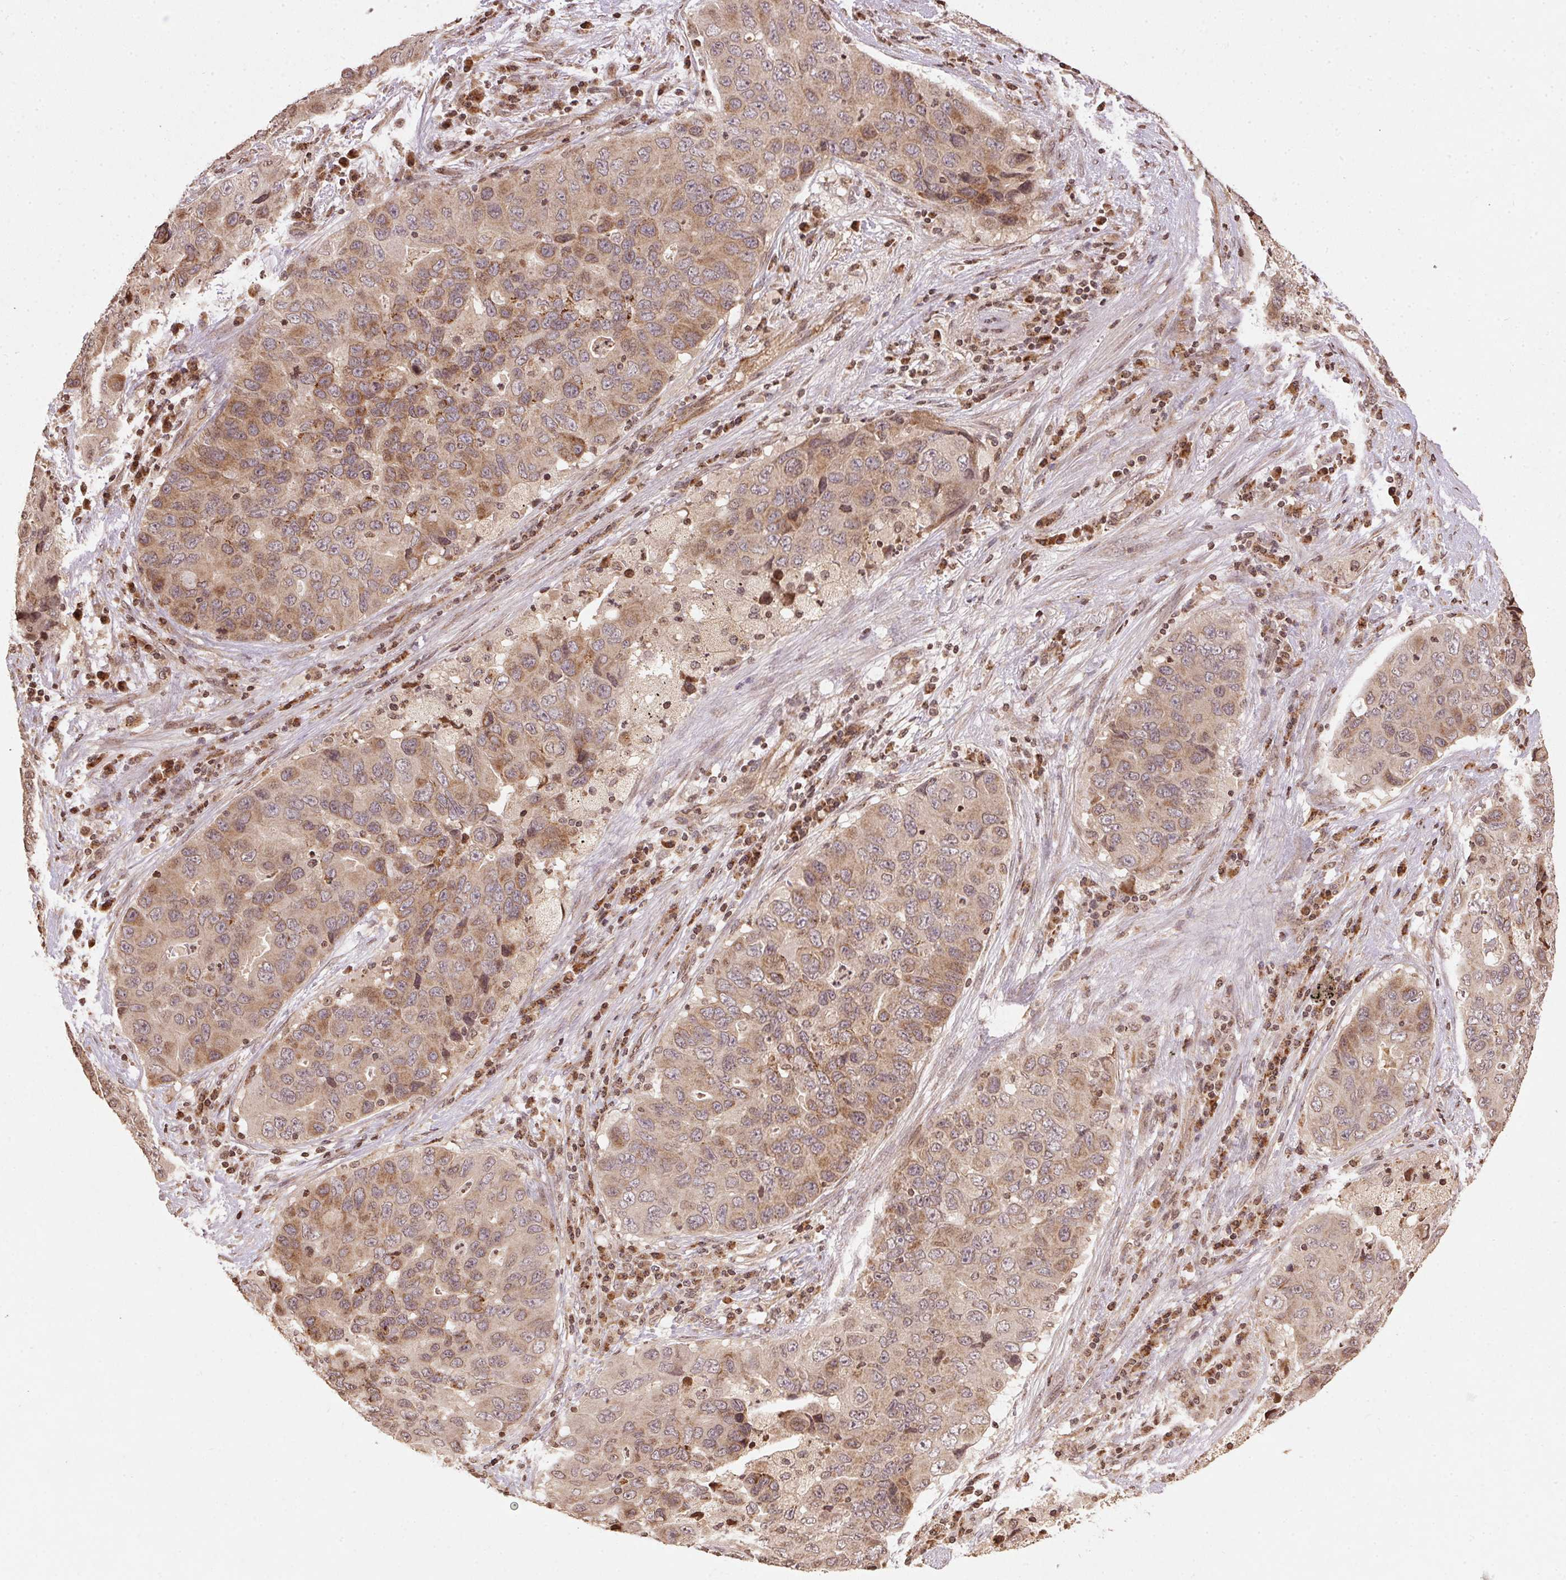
{"staining": {"intensity": "moderate", "quantity": "25%-75%", "location": "cytoplasmic/membranous"}, "tissue": "lung cancer", "cell_type": "Tumor cells", "image_type": "cancer", "snomed": [{"axis": "morphology", "description": "Adenocarcinoma, NOS"}, {"axis": "morphology", "description": "Adenocarcinoma, metastatic, NOS"}, {"axis": "topography", "description": "Lymph node"}, {"axis": "topography", "description": "Lung"}], "caption": "Immunohistochemistry (IHC) image of lung cancer stained for a protein (brown), which exhibits medium levels of moderate cytoplasmic/membranous positivity in about 25%-75% of tumor cells.", "gene": "SPRED2", "patient": {"sex": "female", "age": 54}}